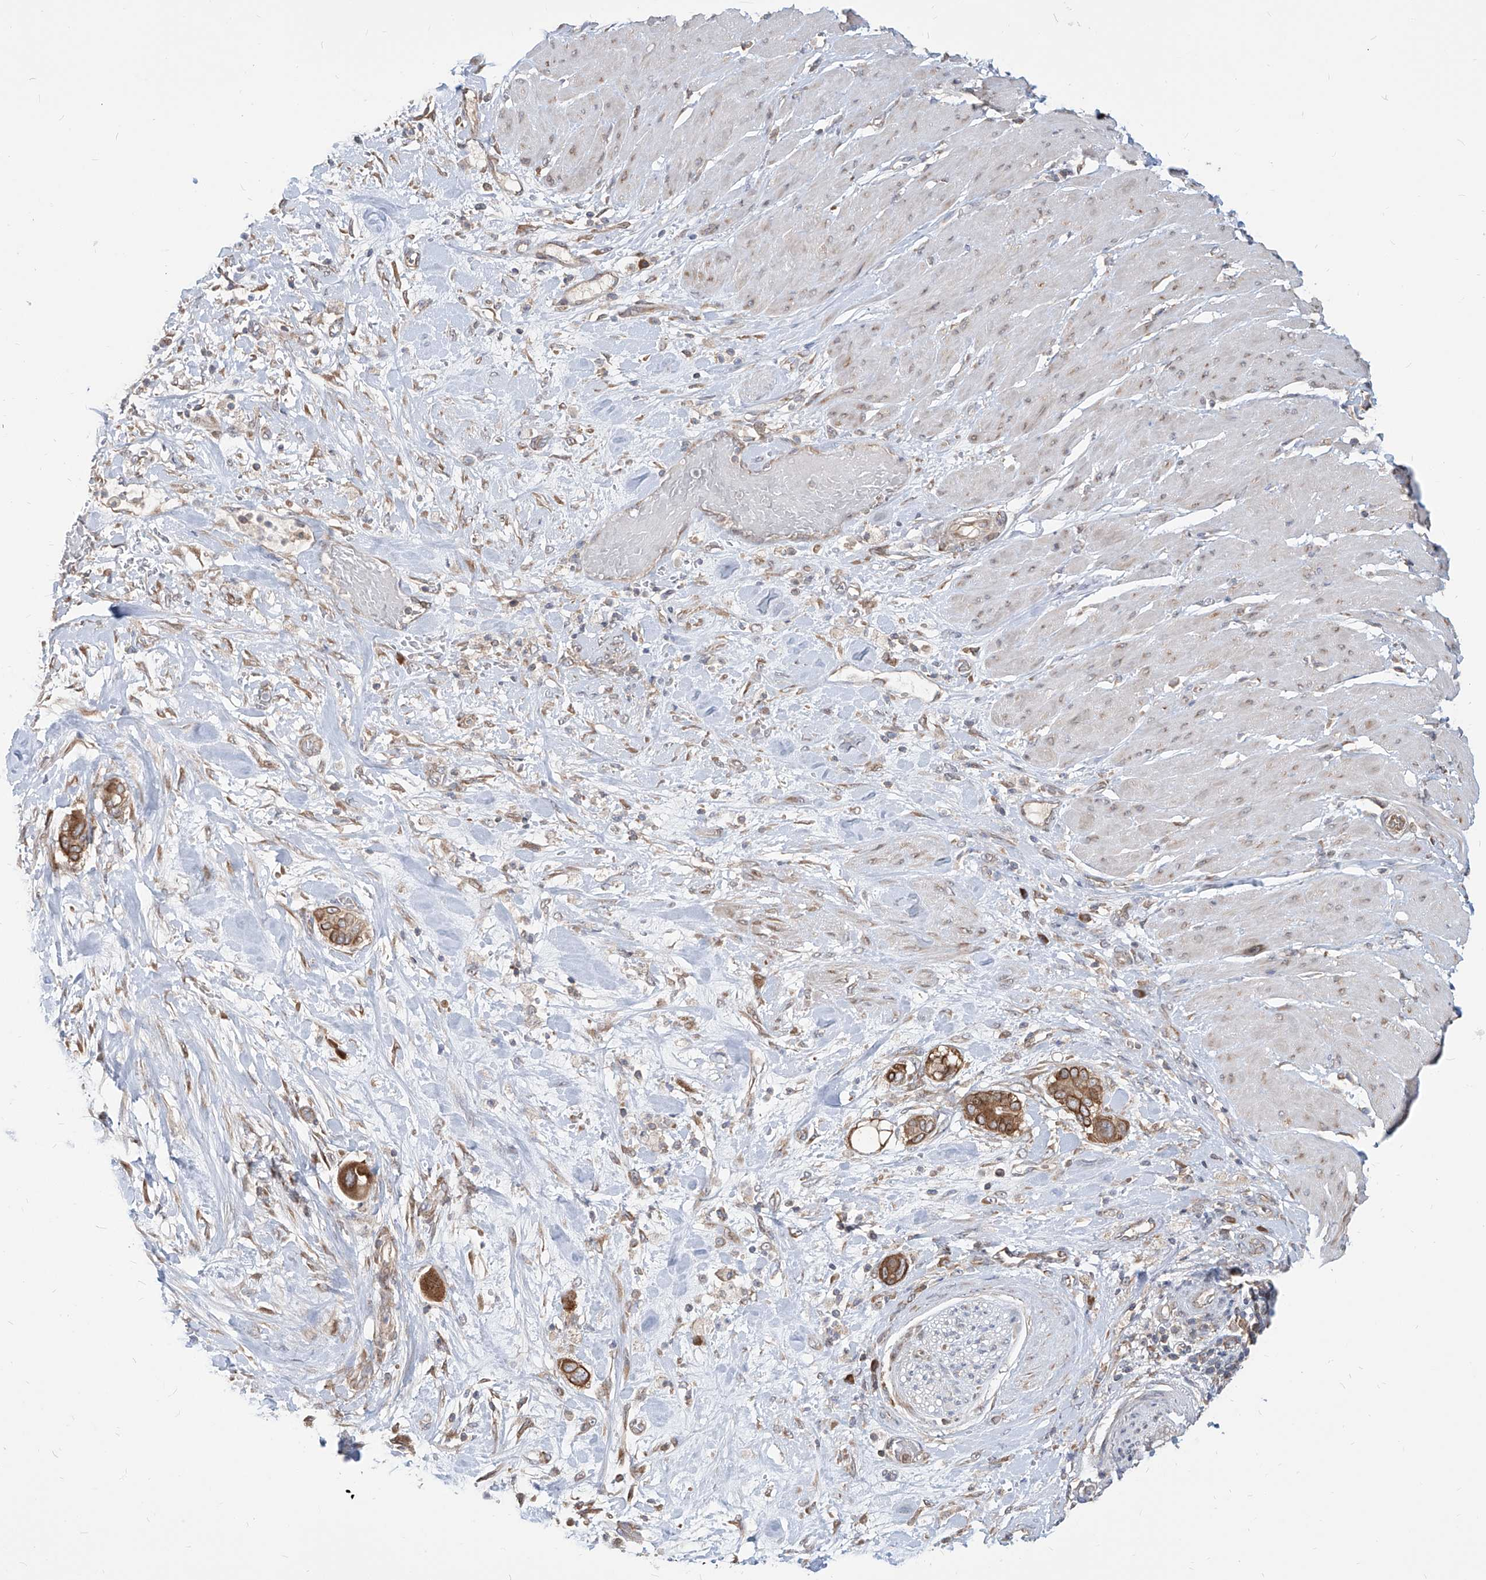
{"staining": {"intensity": "moderate", "quantity": ">75%", "location": "cytoplasmic/membranous"}, "tissue": "pancreatic cancer", "cell_type": "Tumor cells", "image_type": "cancer", "snomed": [{"axis": "morphology", "description": "Adenocarcinoma, NOS"}, {"axis": "topography", "description": "Pancreas"}], "caption": "Immunohistochemistry (IHC) staining of pancreatic adenocarcinoma, which exhibits medium levels of moderate cytoplasmic/membranous positivity in approximately >75% of tumor cells indicating moderate cytoplasmic/membranous protein staining. The staining was performed using DAB (3,3'-diaminobenzidine) (brown) for protein detection and nuclei were counterstained in hematoxylin (blue).", "gene": "FAM83B", "patient": {"sex": "male", "age": 68}}